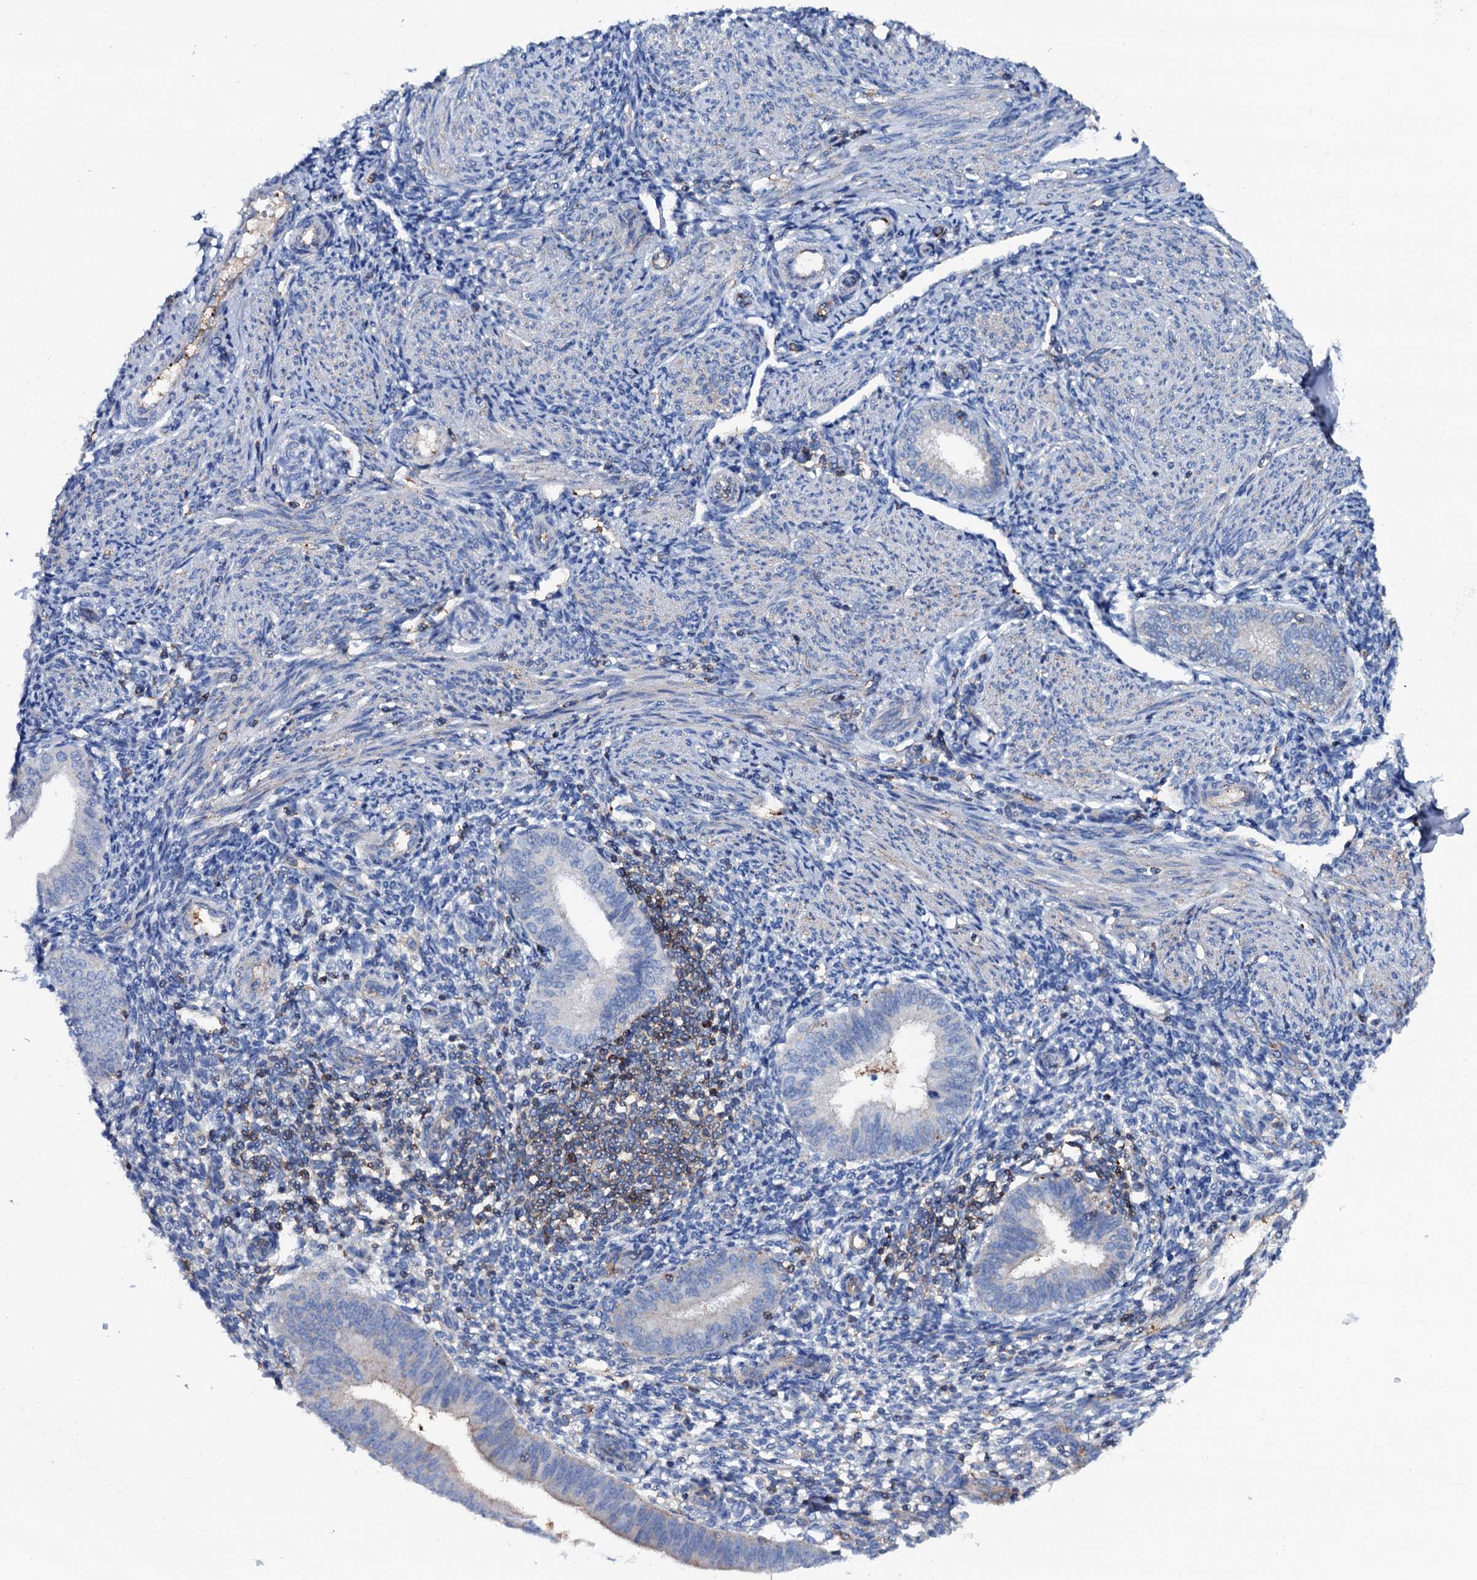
{"staining": {"intensity": "negative", "quantity": "none", "location": "none"}, "tissue": "endometrium", "cell_type": "Cells in endometrial stroma", "image_type": "normal", "snomed": [{"axis": "morphology", "description": "Normal tissue, NOS"}, {"axis": "topography", "description": "Uterus"}, {"axis": "topography", "description": "Endometrium"}], "caption": "Protein analysis of unremarkable endometrium reveals no significant expression in cells in endometrial stroma.", "gene": "MS4A4E", "patient": {"sex": "female", "age": 48}}